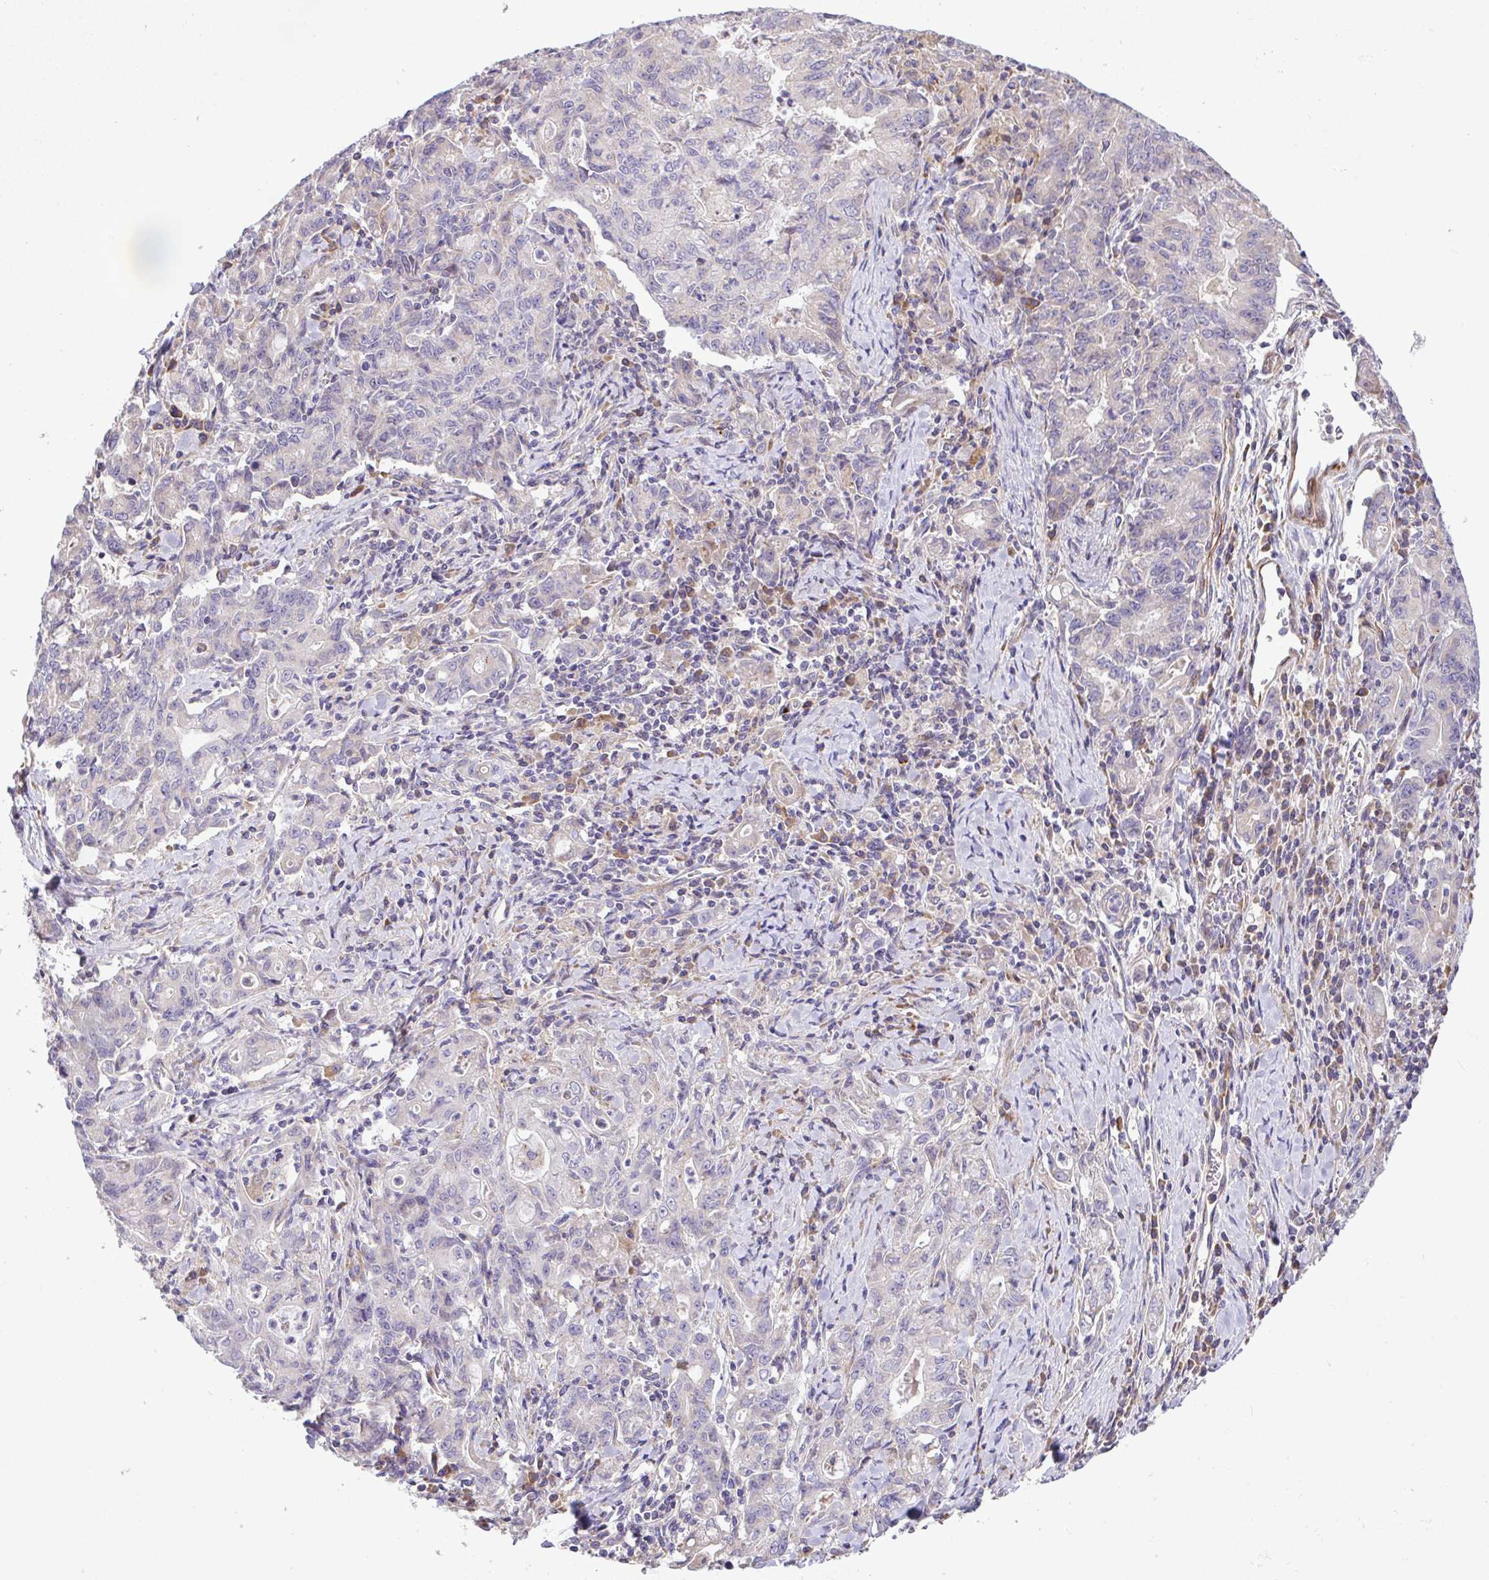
{"staining": {"intensity": "negative", "quantity": "none", "location": "none"}, "tissue": "stomach cancer", "cell_type": "Tumor cells", "image_type": "cancer", "snomed": [{"axis": "morphology", "description": "Adenocarcinoma, NOS"}, {"axis": "topography", "description": "Stomach, upper"}], "caption": "A high-resolution photomicrograph shows IHC staining of stomach adenocarcinoma, which displays no significant positivity in tumor cells.", "gene": "GRID2", "patient": {"sex": "female", "age": 79}}